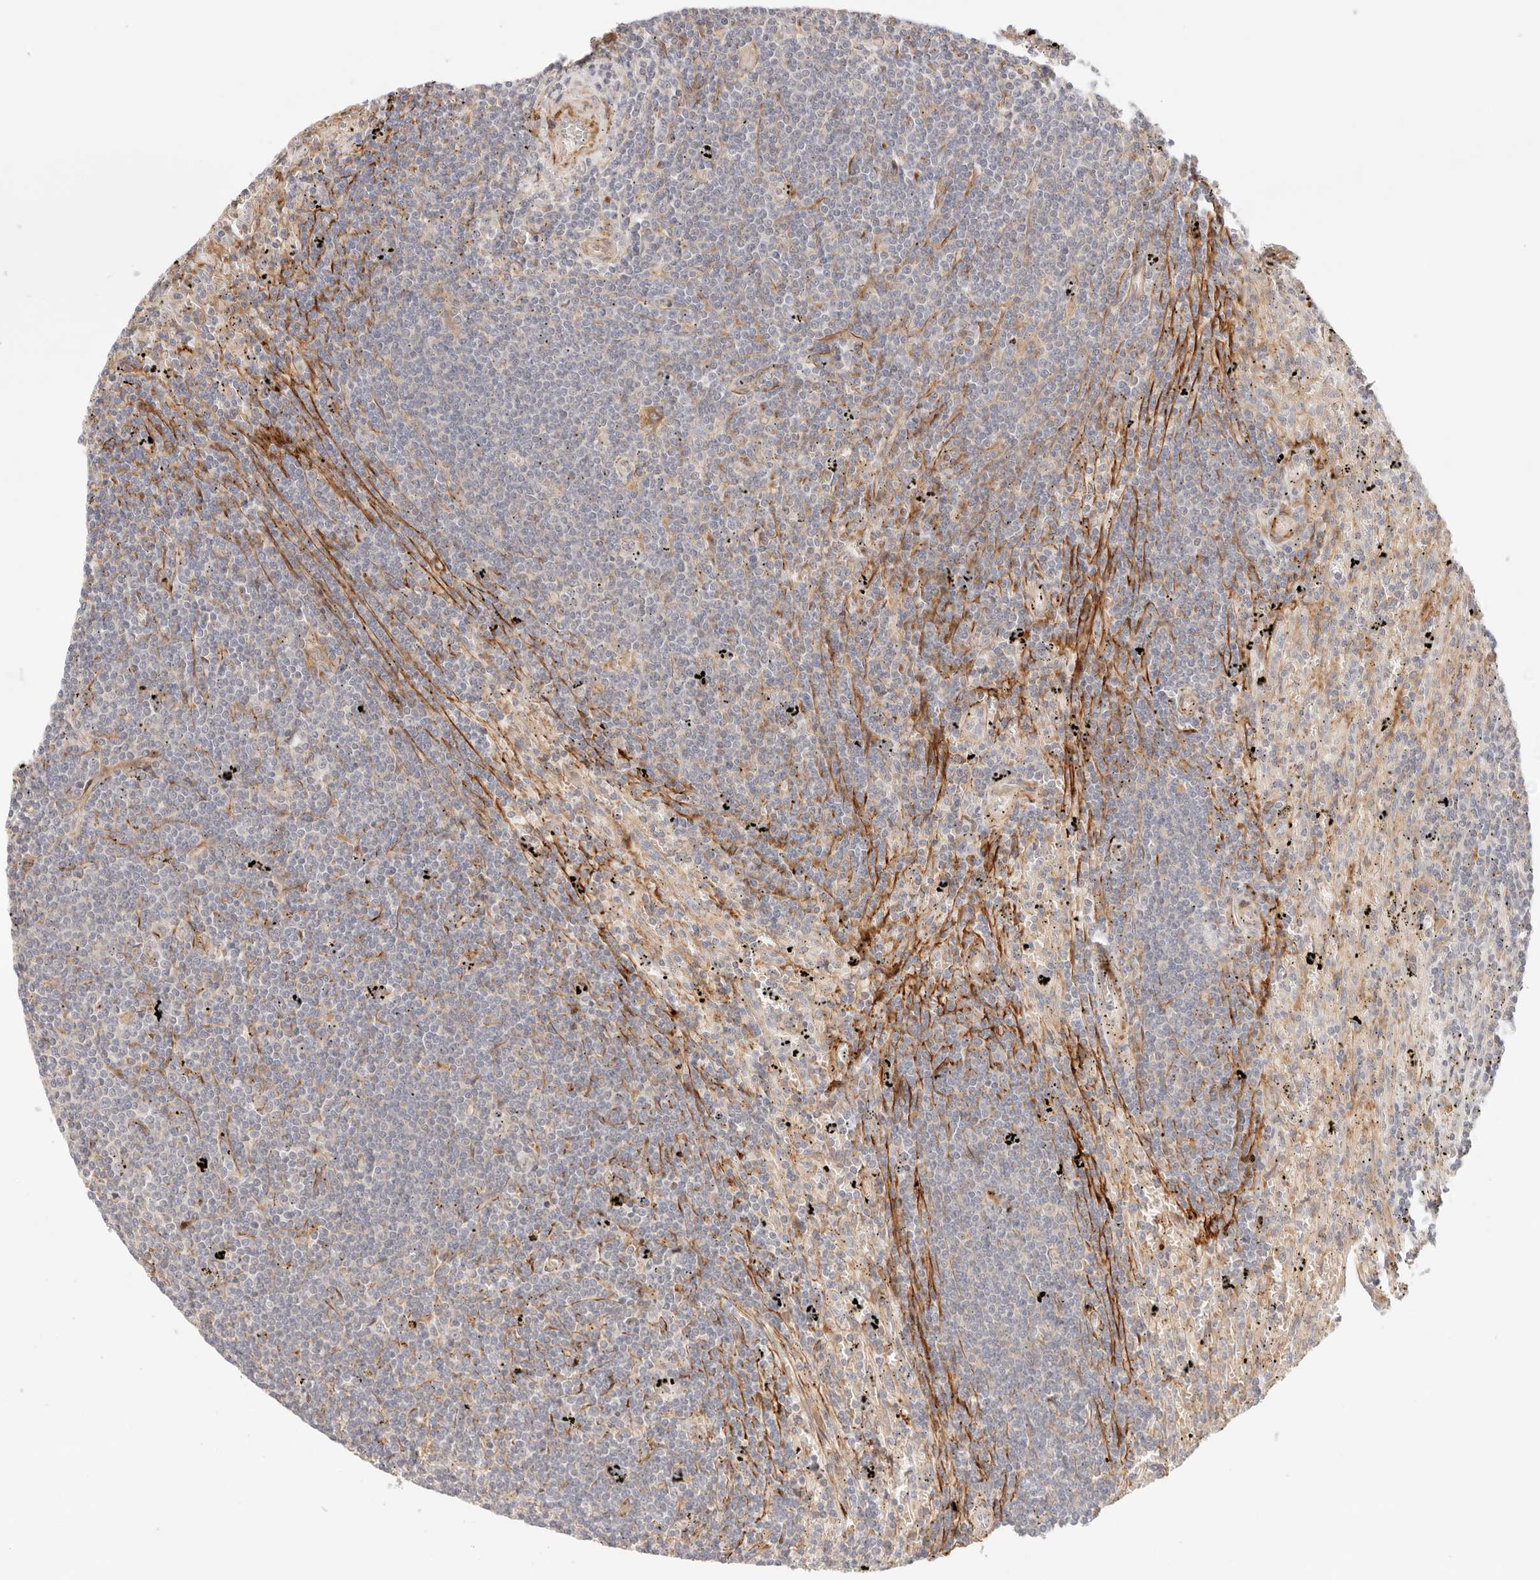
{"staining": {"intensity": "negative", "quantity": "none", "location": "none"}, "tissue": "lymphoma", "cell_type": "Tumor cells", "image_type": "cancer", "snomed": [{"axis": "morphology", "description": "Malignant lymphoma, non-Hodgkin's type, Low grade"}, {"axis": "topography", "description": "Spleen"}], "caption": "Human low-grade malignant lymphoma, non-Hodgkin's type stained for a protein using IHC reveals no expression in tumor cells.", "gene": "IL1R2", "patient": {"sex": "male", "age": 76}}